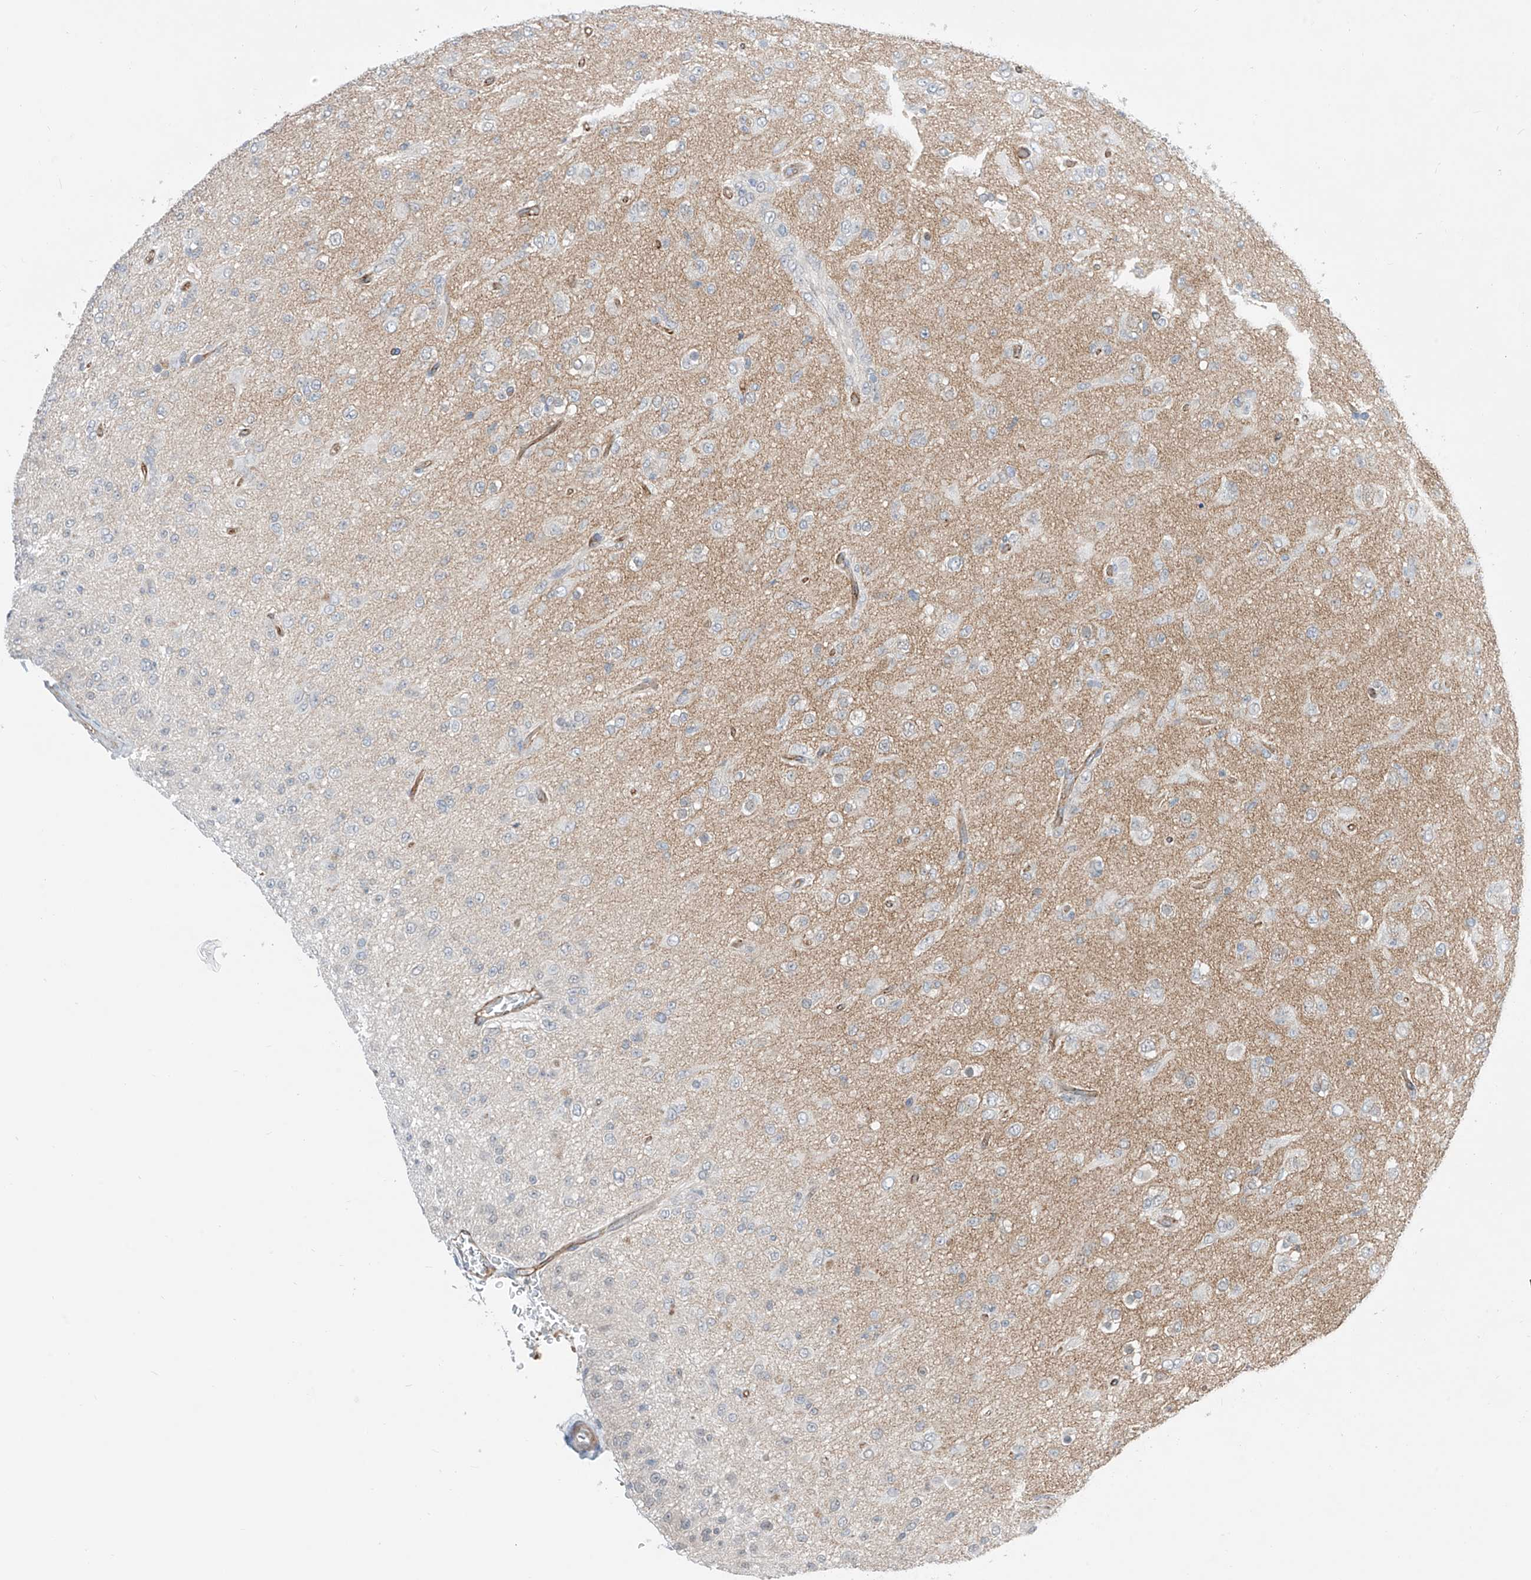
{"staining": {"intensity": "negative", "quantity": "none", "location": "none"}, "tissue": "glioma", "cell_type": "Tumor cells", "image_type": "cancer", "snomed": [{"axis": "morphology", "description": "Glioma, malignant, Low grade"}, {"axis": "topography", "description": "Brain"}], "caption": "This is an immunohistochemistry image of human glioma. There is no expression in tumor cells.", "gene": "ABLIM2", "patient": {"sex": "male", "age": 65}}